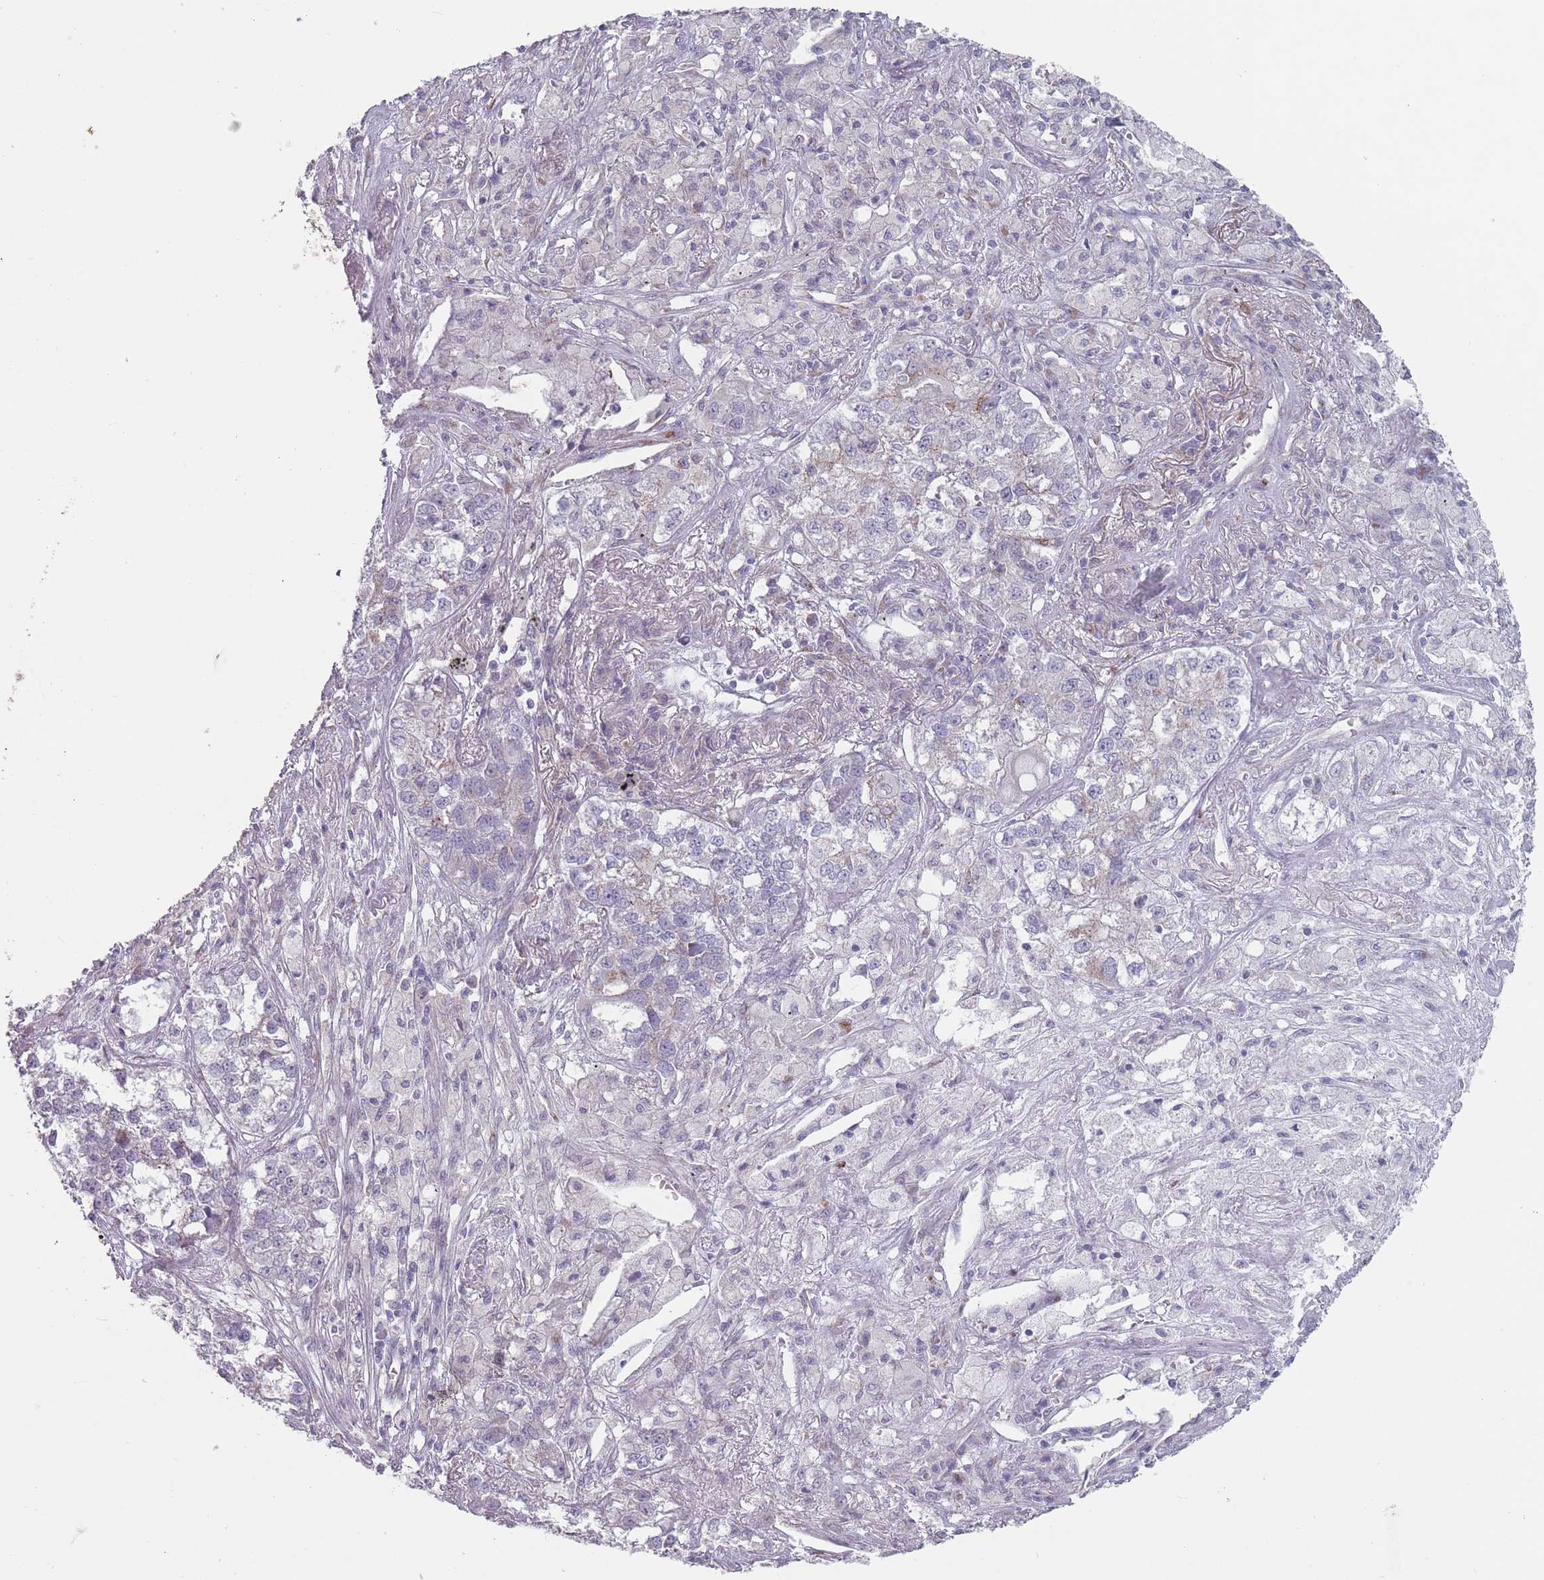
{"staining": {"intensity": "negative", "quantity": "none", "location": "none"}, "tissue": "lung cancer", "cell_type": "Tumor cells", "image_type": "cancer", "snomed": [{"axis": "morphology", "description": "Adenocarcinoma, NOS"}, {"axis": "topography", "description": "Lung"}], "caption": "A high-resolution photomicrograph shows immunohistochemistry staining of adenocarcinoma (lung), which demonstrates no significant positivity in tumor cells.", "gene": "AKAIN1", "patient": {"sex": "male", "age": 49}}